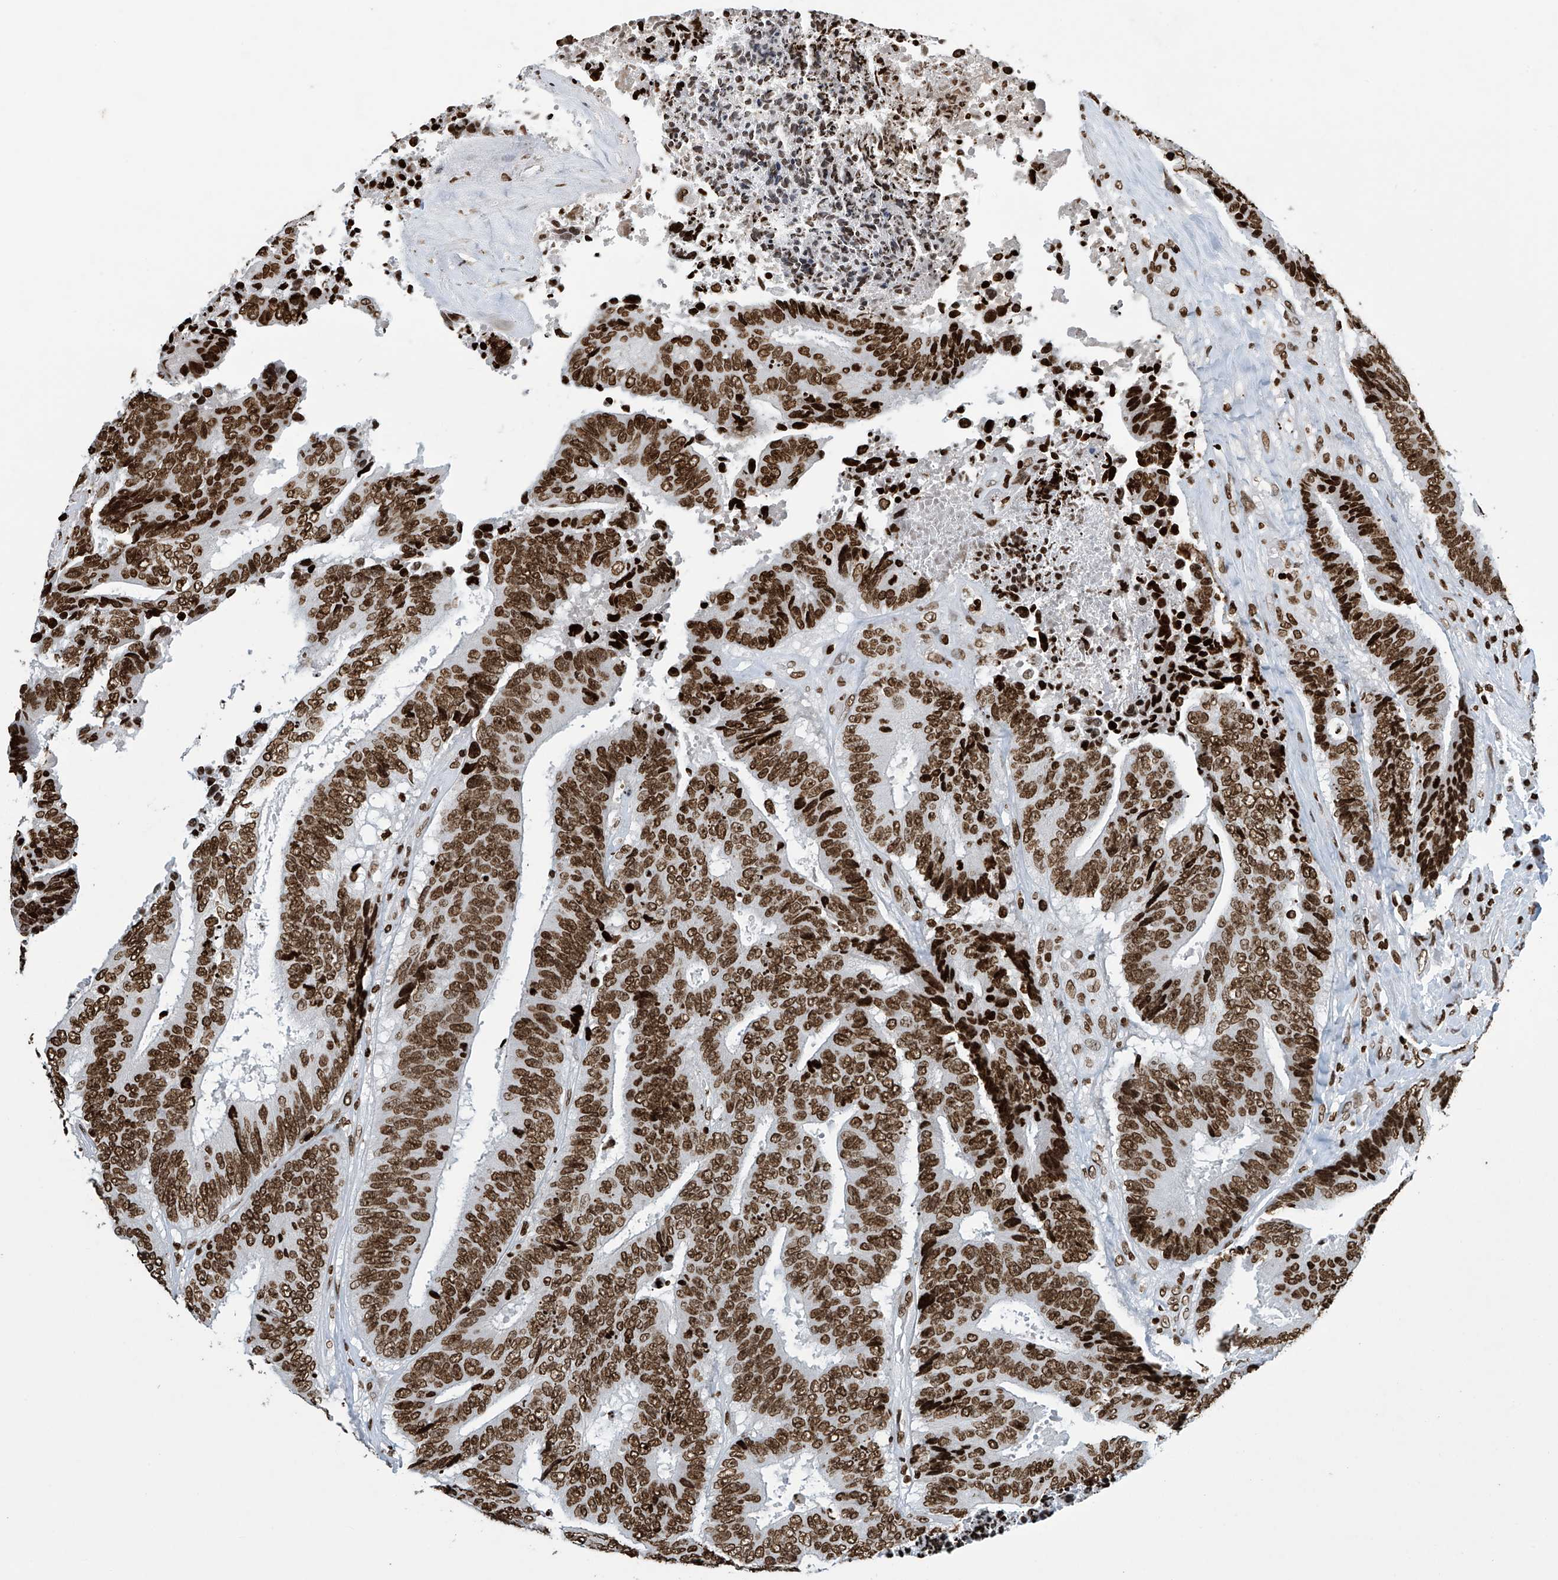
{"staining": {"intensity": "strong", "quantity": ">75%", "location": "nuclear"}, "tissue": "colorectal cancer", "cell_type": "Tumor cells", "image_type": "cancer", "snomed": [{"axis": "morphology", "description": "Adenocarcinoma, NOS"}, {"axis": "topography", "description": "Rectum"}], "caption": "Approximately >75% of tumor cells in human adenocarcinoma (colorectal) exhibit strong nuclear protein positivity as visualized by brown immunohistochemical staining.", "gene": "H4C16", "patient": {"sex": "male", "age": 72}}